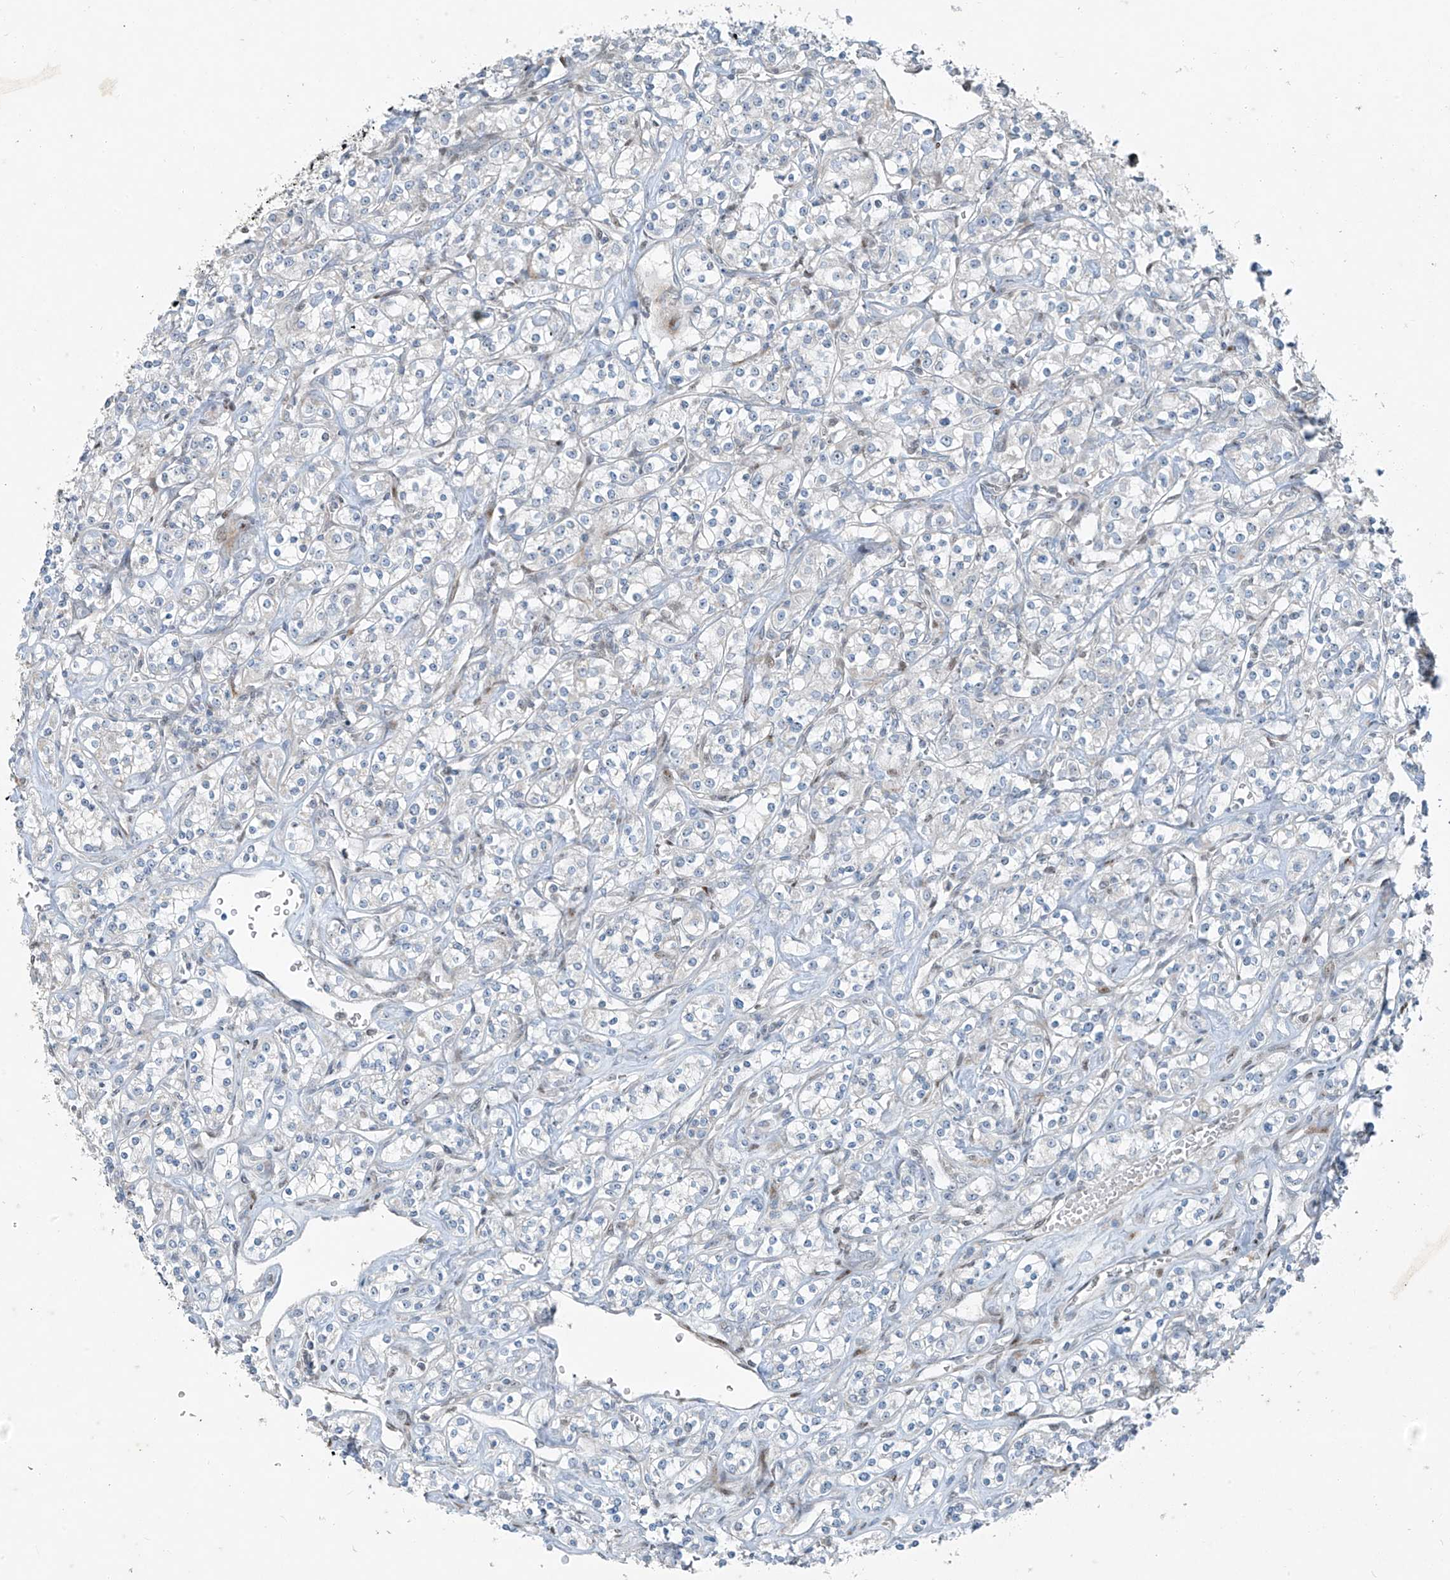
{"staining": {"intensity": "negative", "quantity": "none", "location": "none"}, "tissue": "renal cancer", "cell_type": "Tumor cells", "image_type": "cancer", "snomed": [{"axis": "morphology", "description": "Adenocarcinoma, NOS"}, {"axis": "topography", "description": "Kidney"}], "caption": "A photomicrograph of human adenocarcinoma (renal) is negative for staining in tumor cells.", "gene": "PPCS", "patient": {"sex": "male", "age": 77}}